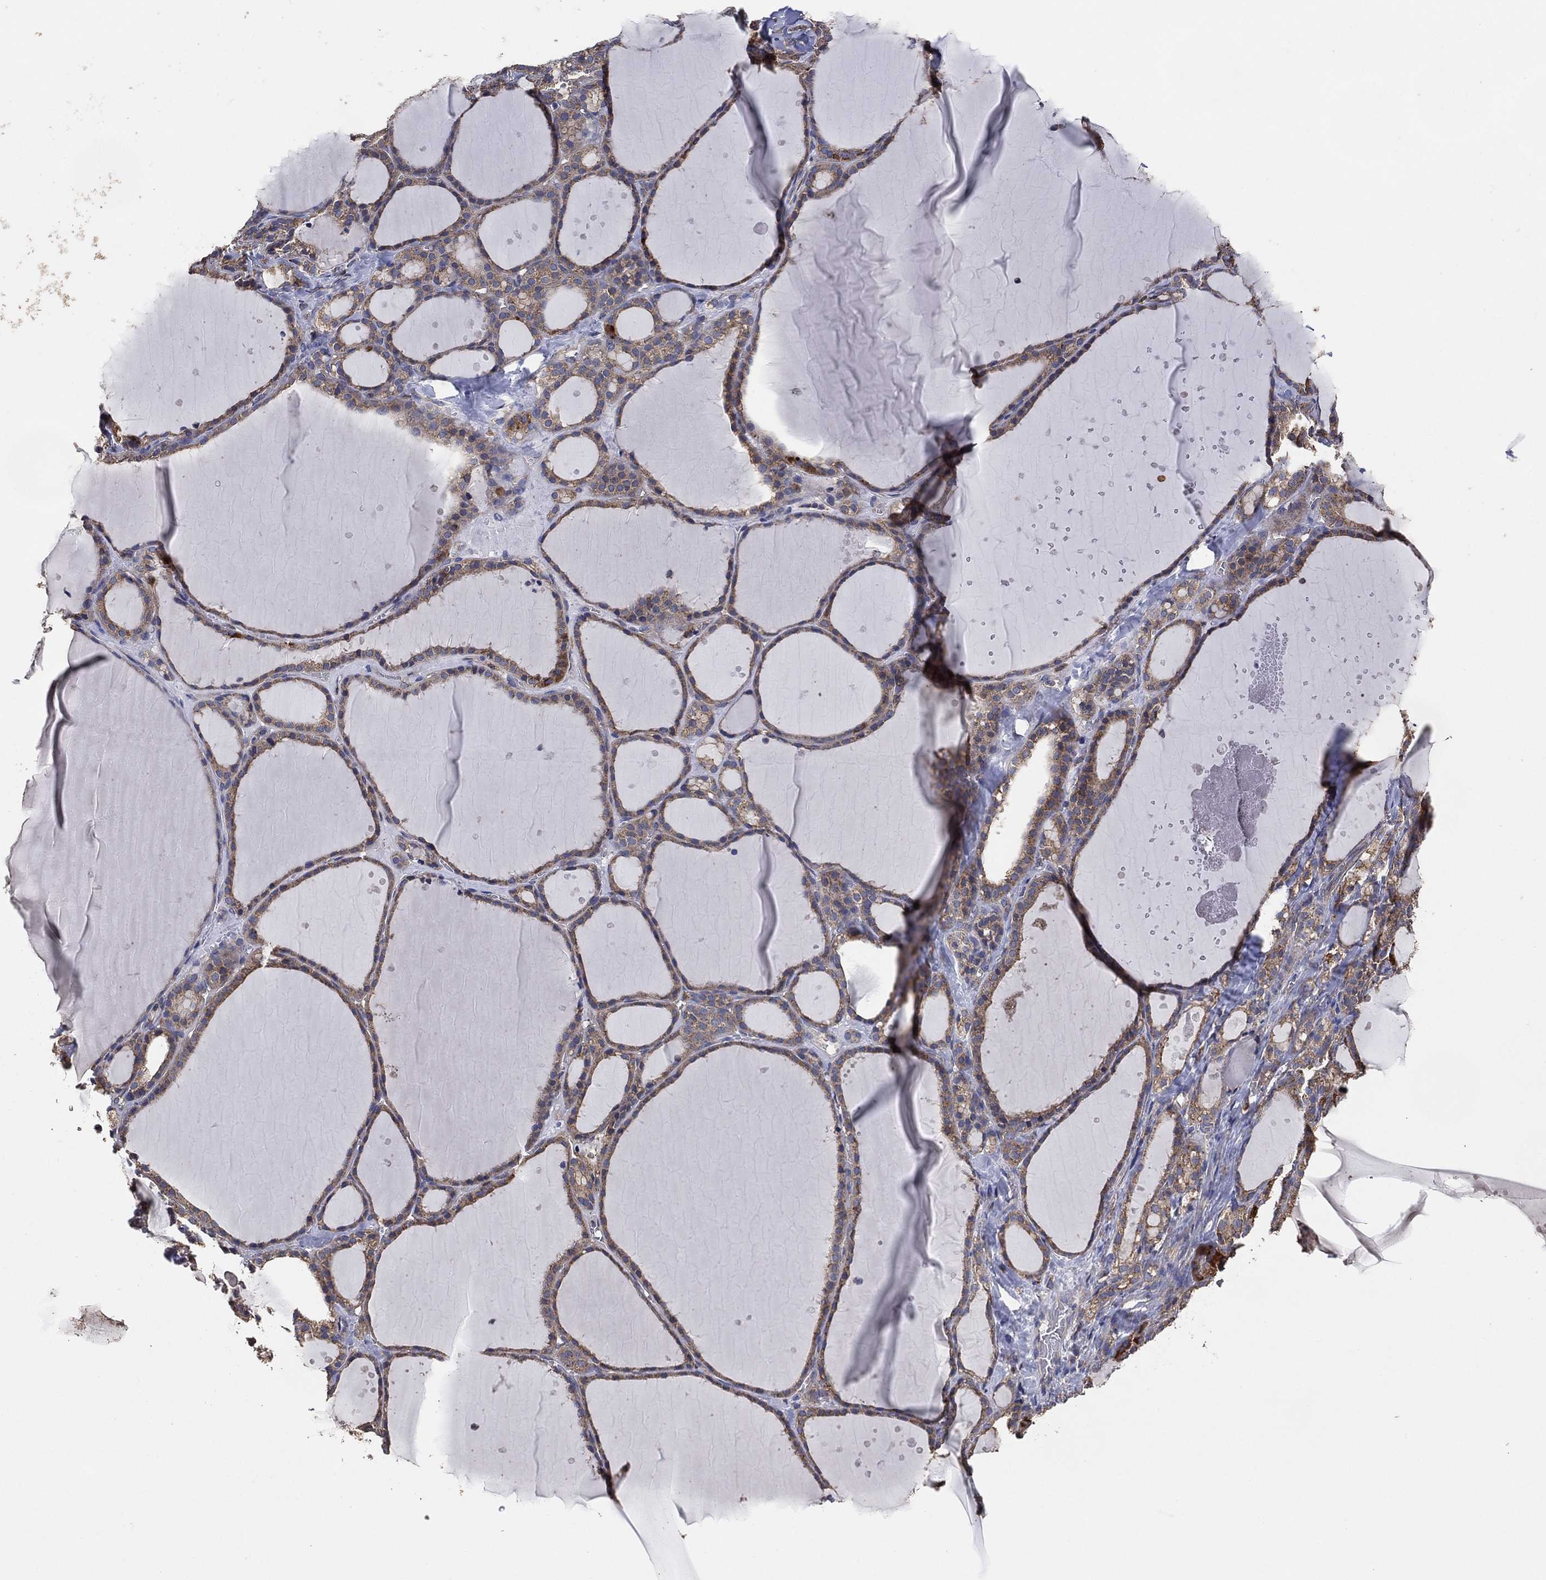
{"staining": {"intensity": "weak", "quantity": ">75%", "location": "cytoplasmic/membranous"}, "tissue": "thyroid gland", "cell_type": "Glandular cells", "image_type": "normal", "snomed": [{"axis": "morphology", "description": "Normal tissue, NOS"}, {"axis": "topography", "description": "Thyroid gland"}], "caption": "Weak cytoplasmic/membranous positivity for a protein is present in about >75% of glandular cells of normal thyroid gland using immunohistochemistry.", "gene": "LIMD1", "patient": {"sex": "male", "age": 68}}